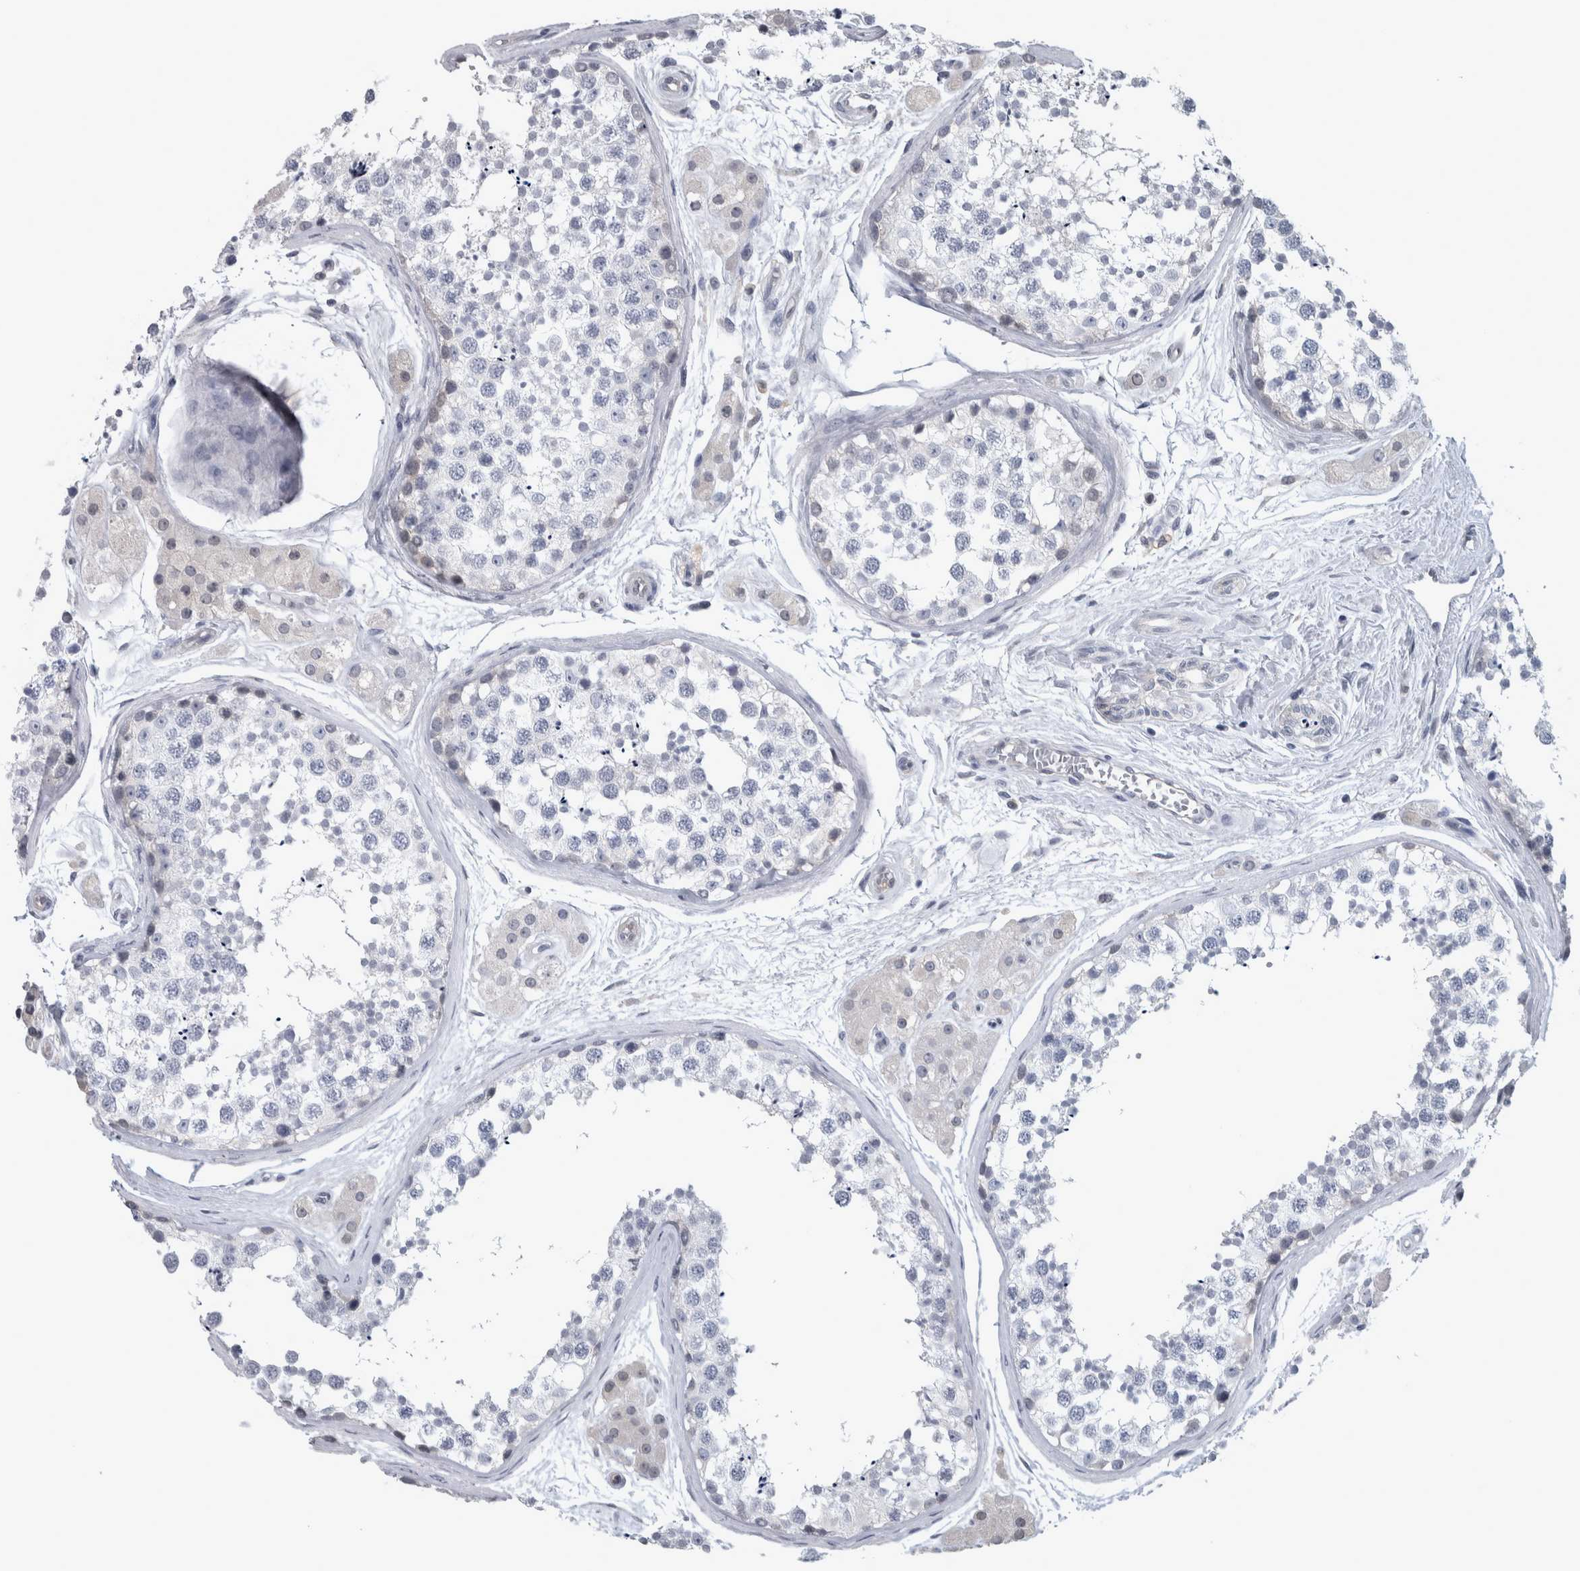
{"staining": {"intensity": "weak", "quantity": "<25%", "location": "cytoplasmic/membranous"}, "tissue": "testis", "cell_type": "Cells in seminiferous ducts", "image_type": "normal", "snomed": [{"axis": "morphology", "description": "Normal tissue, NOS"}, {"axis": "topography", "description": "Testis"}], "caption": "A photomicrograph of testis stained for a protein reveals no brown staining in cells in seminiferous ducts. (DAB (3,3'-diaminobenzidine) immunohistochemistry (IHC) with hematoxylin counter stain).", "gene": "NAPRT", "patient": {"sex": "male", "age": 56}}